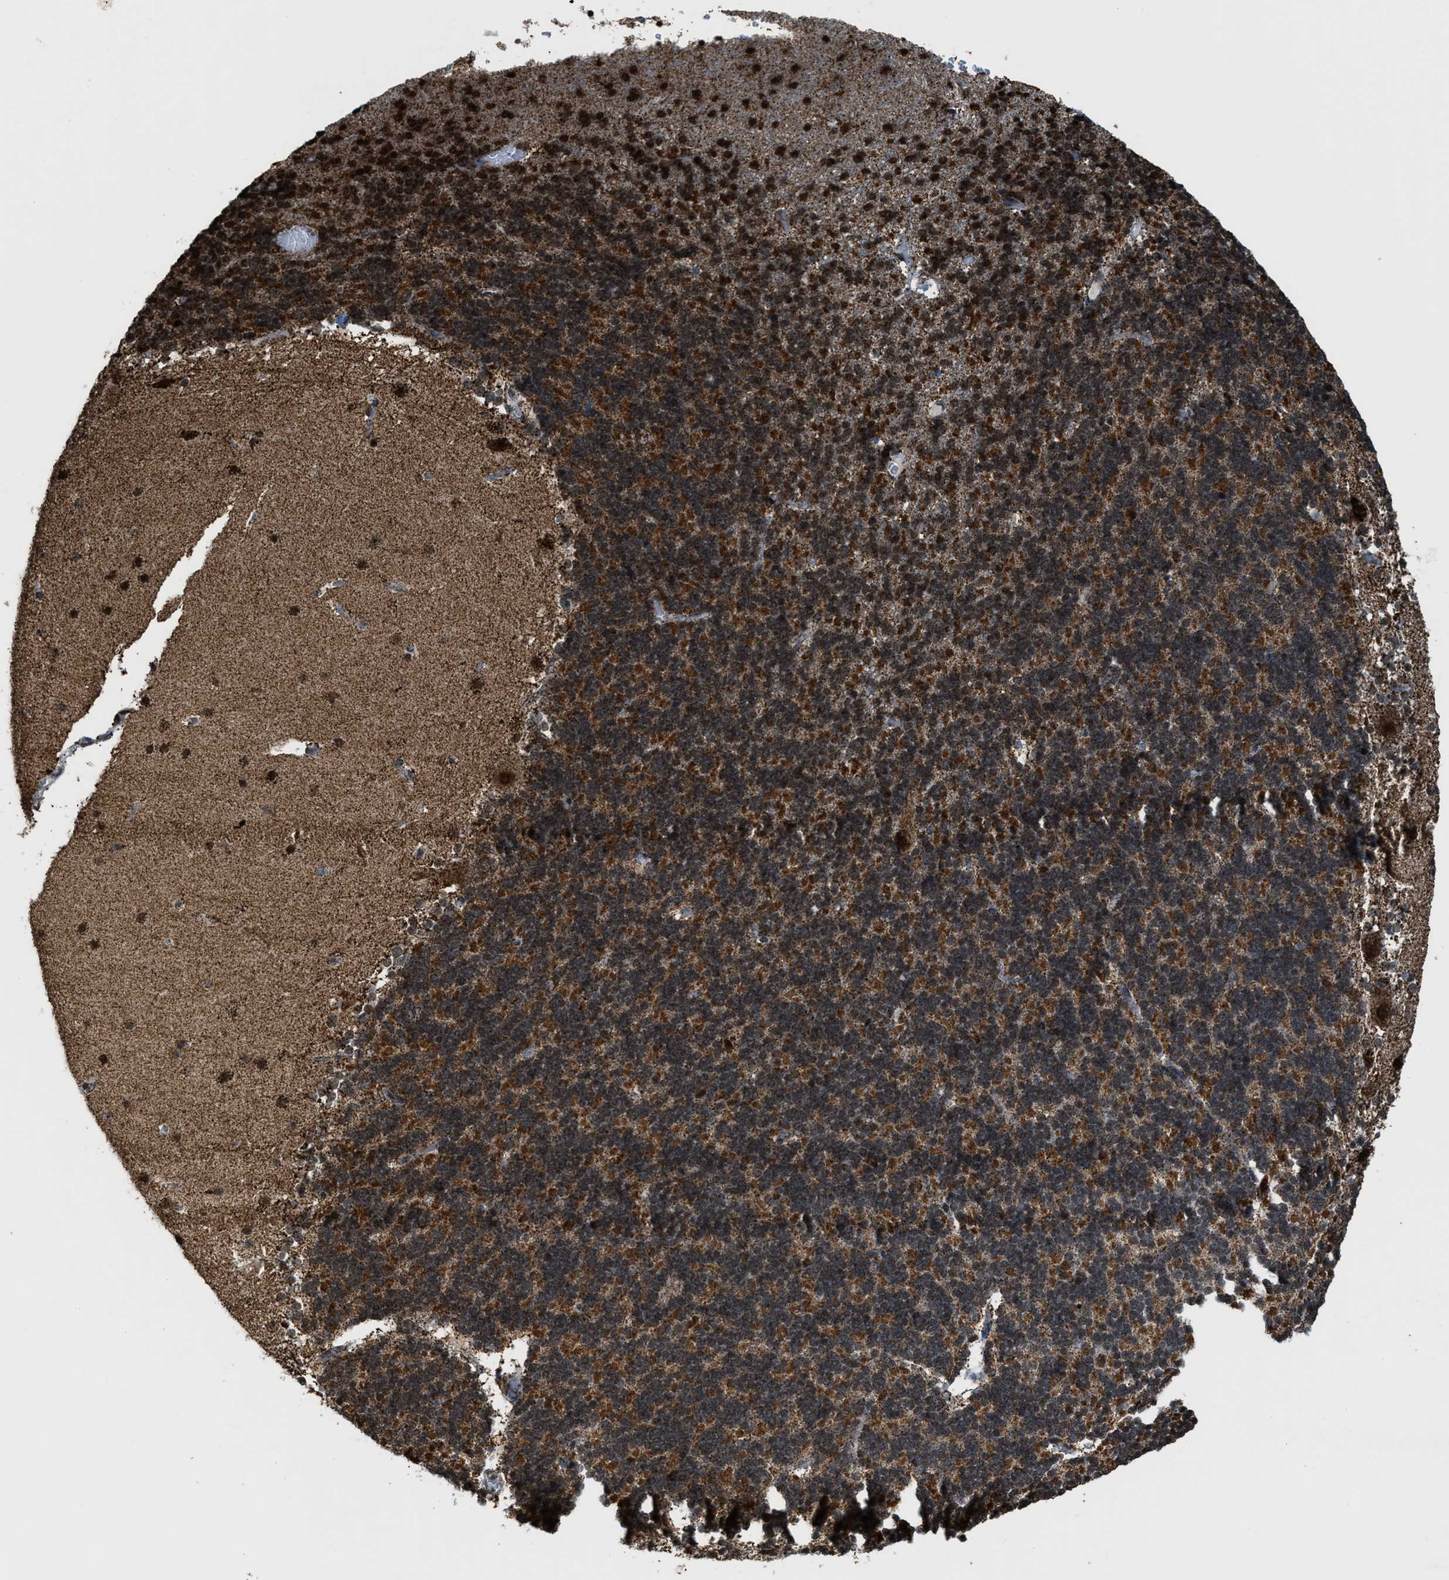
{"staining": {"intensity": "strong", "quantity": ">75%", "location": "cytoplasmic/membranous"}, "tissue": "cerebellum", "cell_type": "Cells in granular layer", "image_type": "normal", "snomed": [{"axis": "morphology", "description": "Normal tissue, NOS"}, {"axis": "topography", "description": "Cerebellum"}], "caption": "Immunohistochemistry image of benign cerebellum: human cerebellum stained using immunohistochemistry (IHC) exhibits high levels of strong protein expression localized specifically in the cytoplasmic/membranous of cells in granular layer, appearing as a cytoplasmic/membranous brown color.", "gene": "HIBADH", "patient": {"sex": "female", "age": 19}}